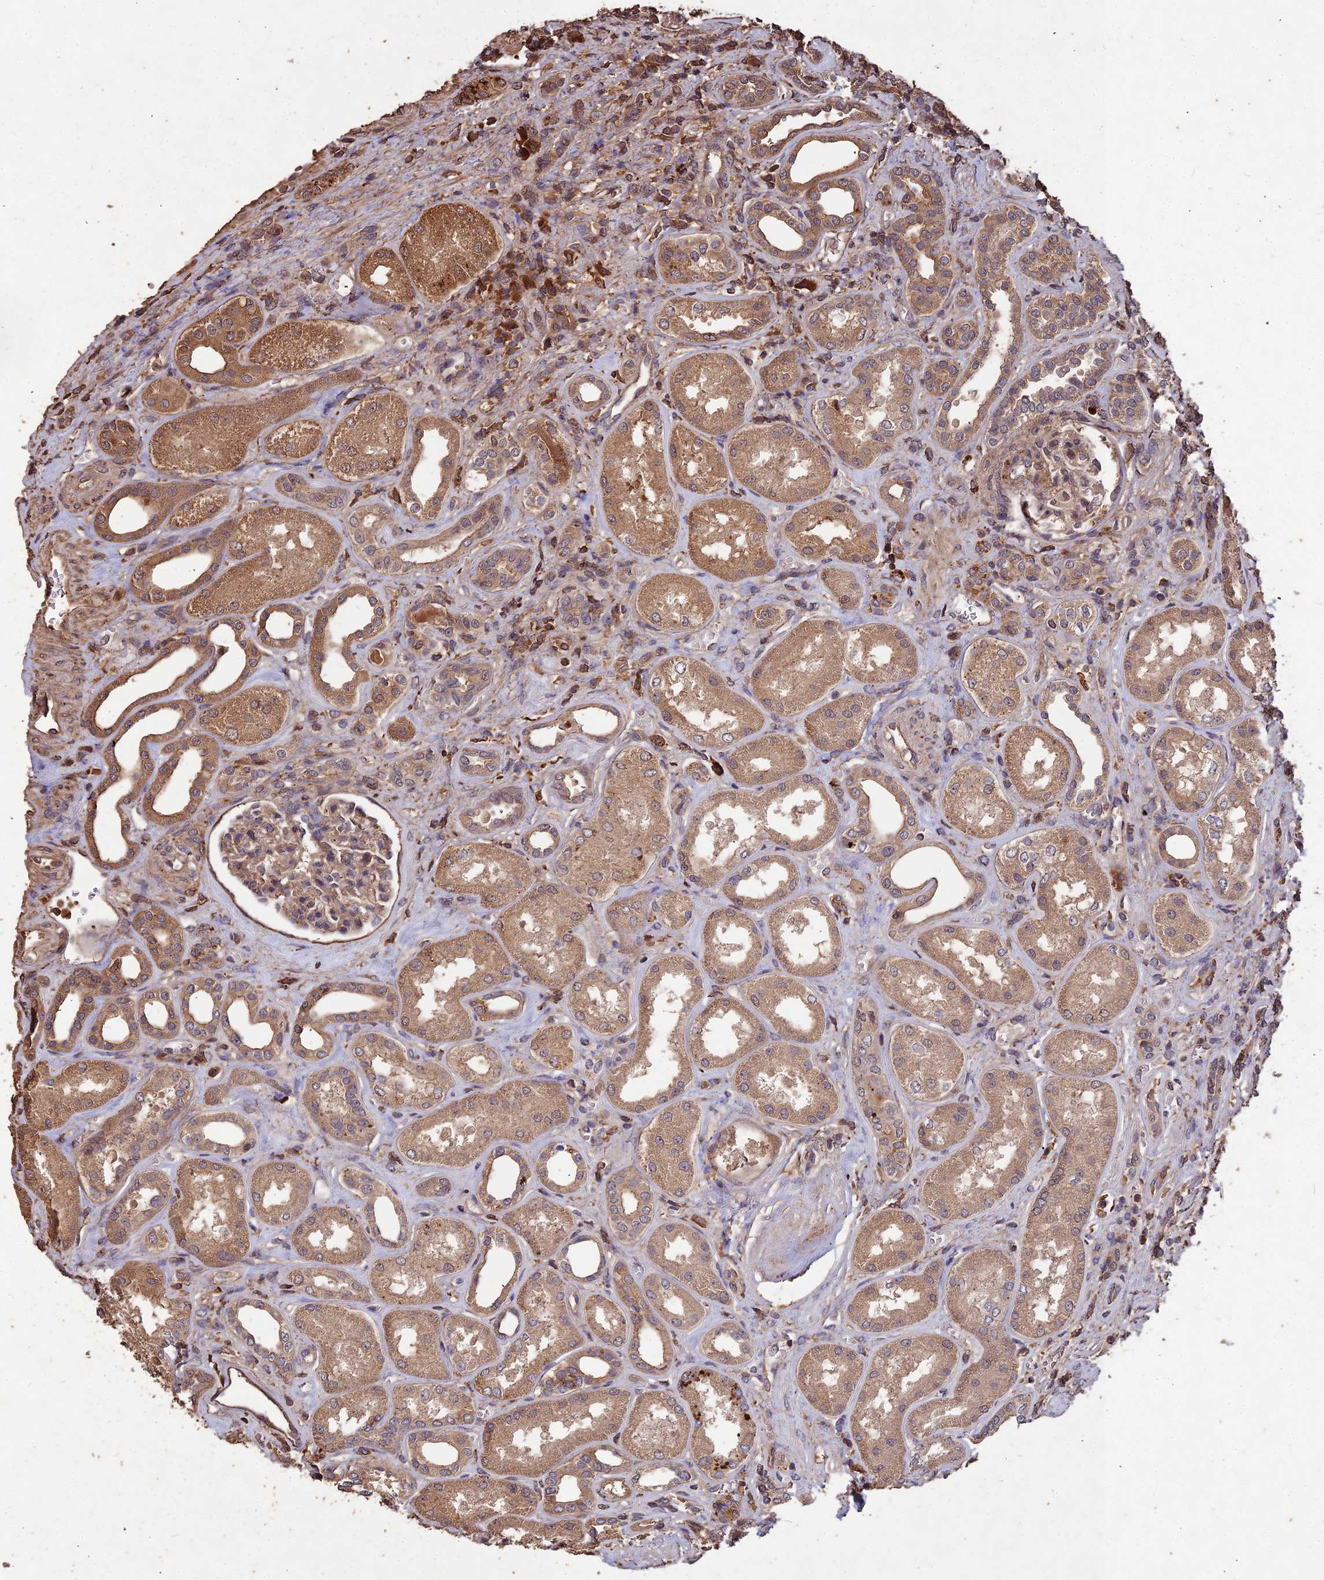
{"staining": {"intensity": "weak", "quantity": "25%-75%", "location": "cytoplasmic/membranous"}, "tissue": "kidney", "cell_type": "Cells in glomeruli", "image_type": "normal", "snomed": [{"axis": "morphology", "description": "Normal tissue, NOS"}, {"axis": "morphology", "description": "Adenocarcinoma, NOS"}, {"axis": "topography", "description": "Kidney"}], "caption": "Brown immunohistochemical staining in benign human kidney shows weak cytoplasmic/membranous staining in approximately 25%-75% of cells in glomeruli. (DAB (3,3'-diaminobenzidine) IHC, brown staining for protein, blue staining for nuclei).", "gene": "SYMPK", "patient": {"sex": "female", "age": 68}}